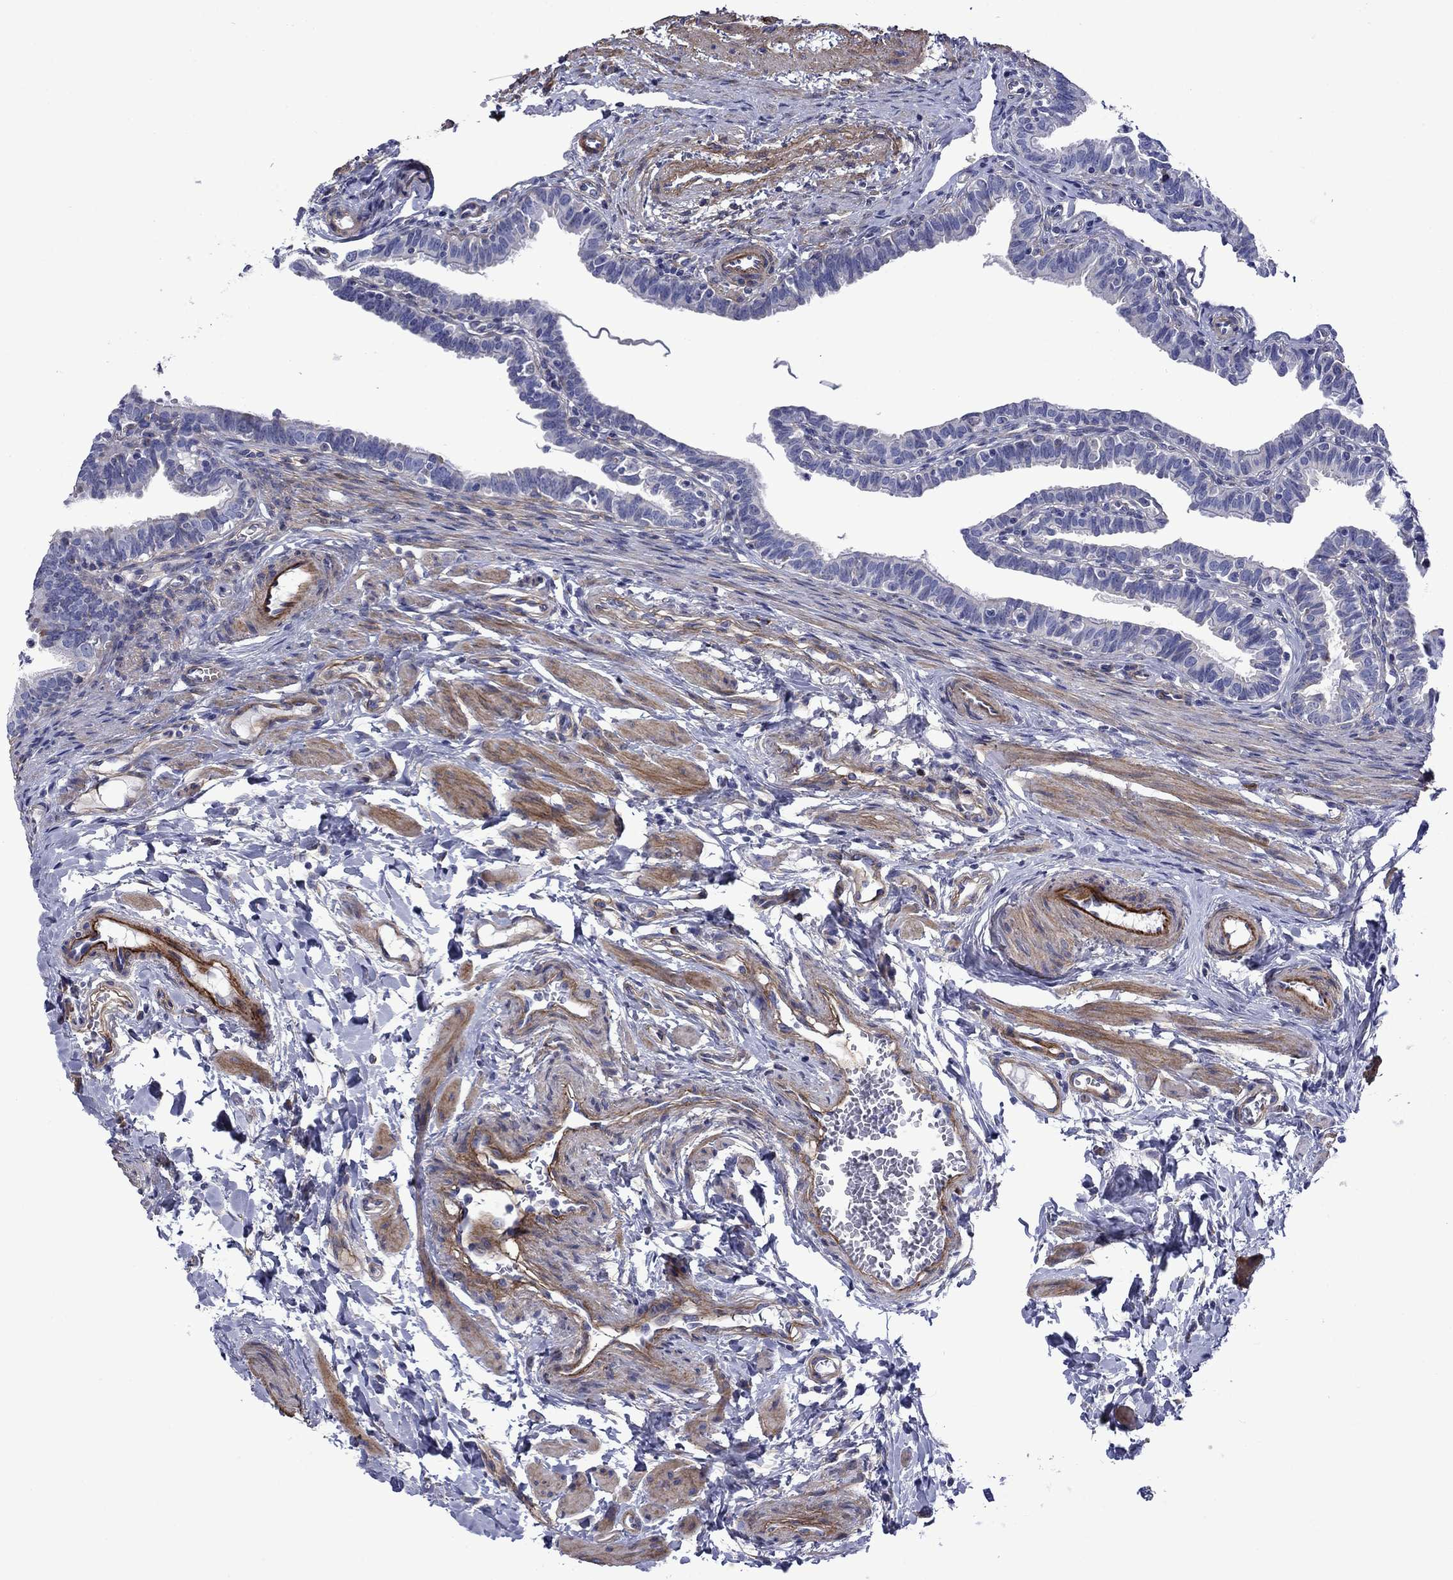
{"staining": {"intensity": "moderate", "quantity": "<25%", "location": "cytoplasmic/membranous"}, "tissue": "fallopian tube", "cell_type": "Glandular cells", "image_type": "normal", "snomed": [{"axis": "morphology", "description": "Normal tissue, NOS"}, {"axis": "topography", "description": "Fallopian tube"}], "caption": "Immunohistochemical staining of unremarkable human fallopian tube reveals moderate cytoplasmic/membranous protein positivity in approximately <25% of glandular cells. The staining was performed using DAB (3,3'-diaminobenzidine) to visualize the protein expression in brown, while the nuclei were stained in blue with hematoxylin (Magnification: 20x).", "gene": "HSPG2", "patient": {"sex": "female", "age": 36}}